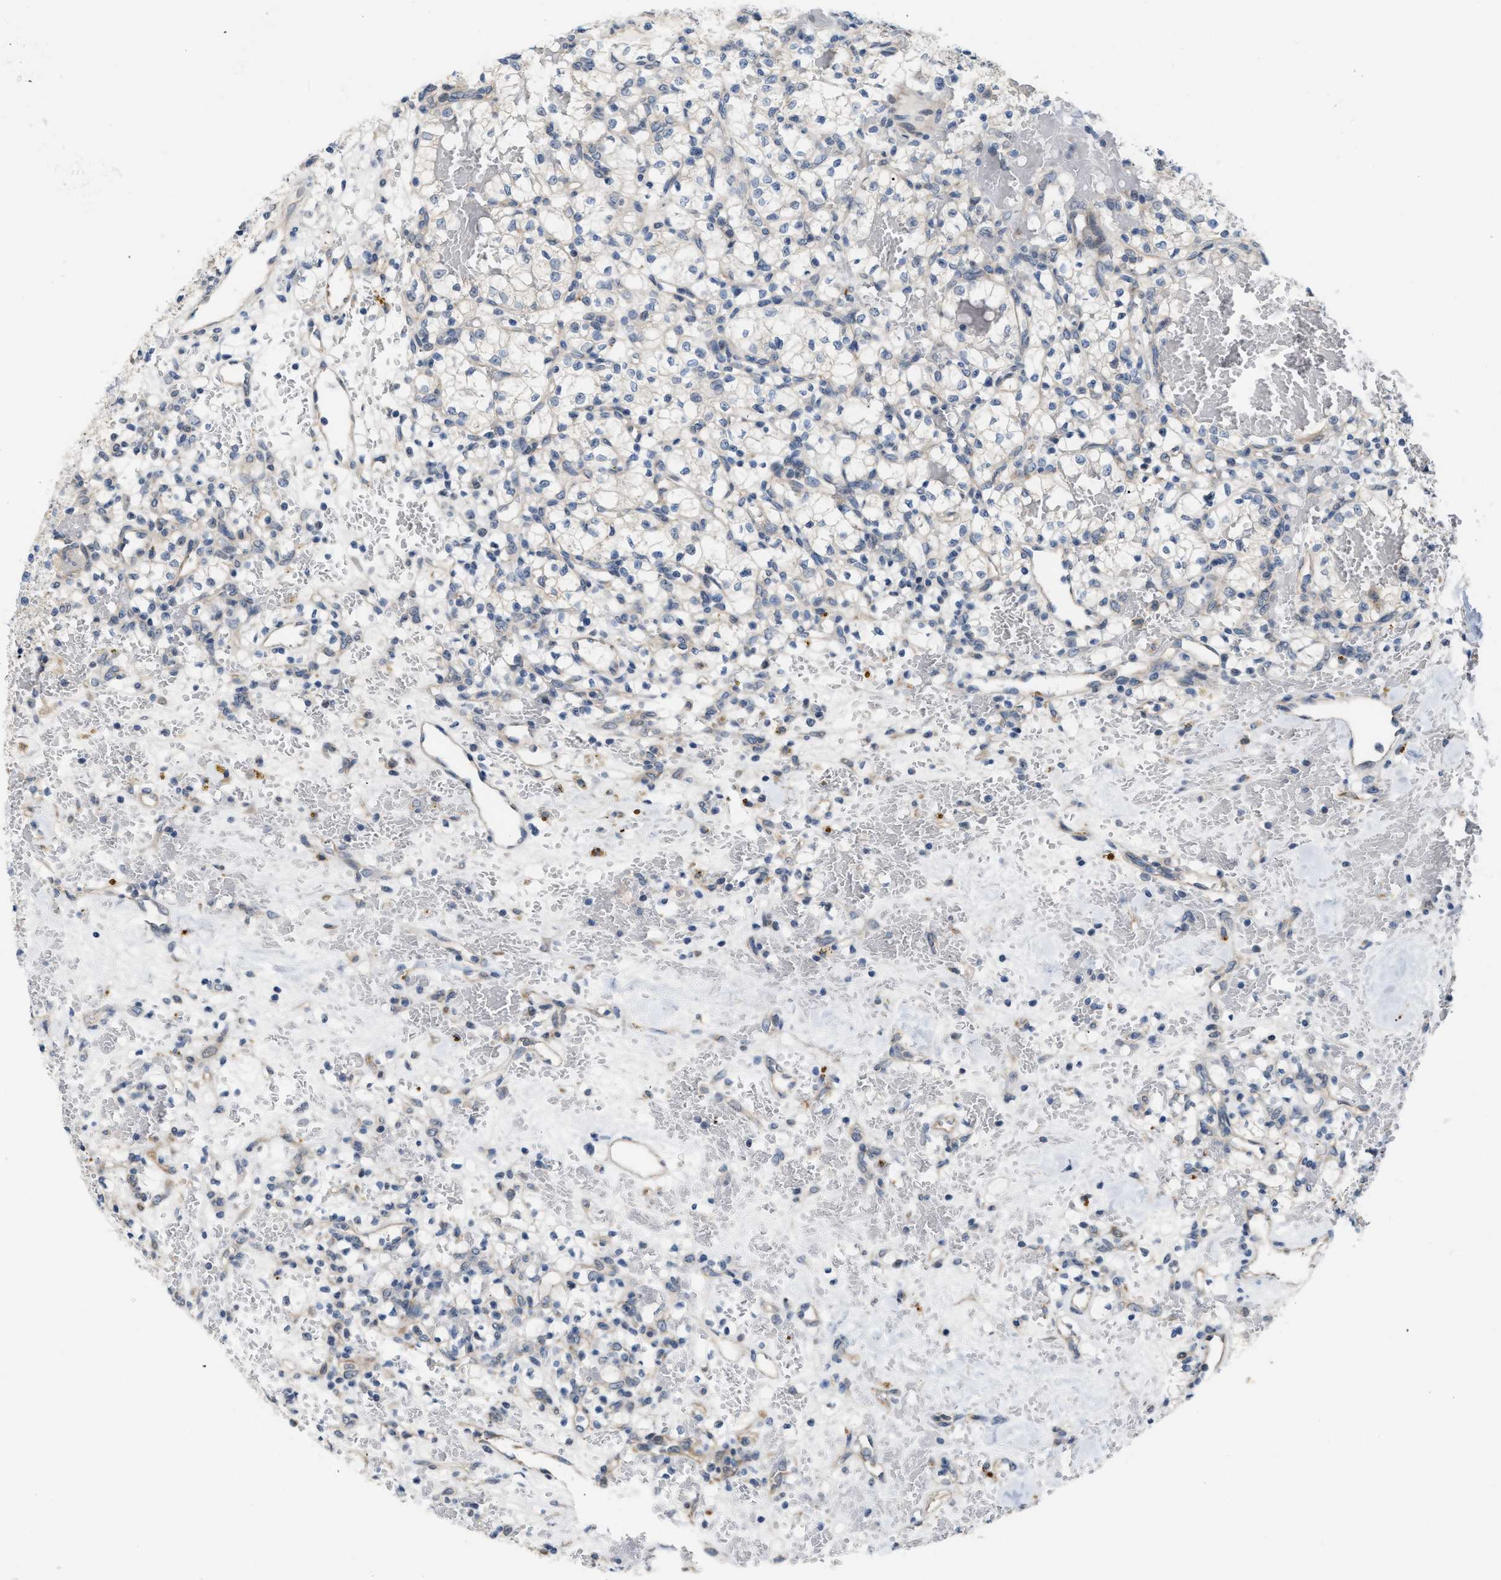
{"staining": {"intensity": "negative", "quantity": "none", "location": "none"}, "tissue": "renal cancer", "cell_type": "Tumor cells", "image_type": "cancer", "snomed": [{"axis": "morphology", "description": "Adenocarcinoma, NOS"}, {"axis": "topography", "description": "Kidney"}], "caption": "Tumor cells are negative for brown protein staining in adenocarcinoma (renal).", "gene": "CSNK1A1", "patient": {"sex": "female", "age": 60}}